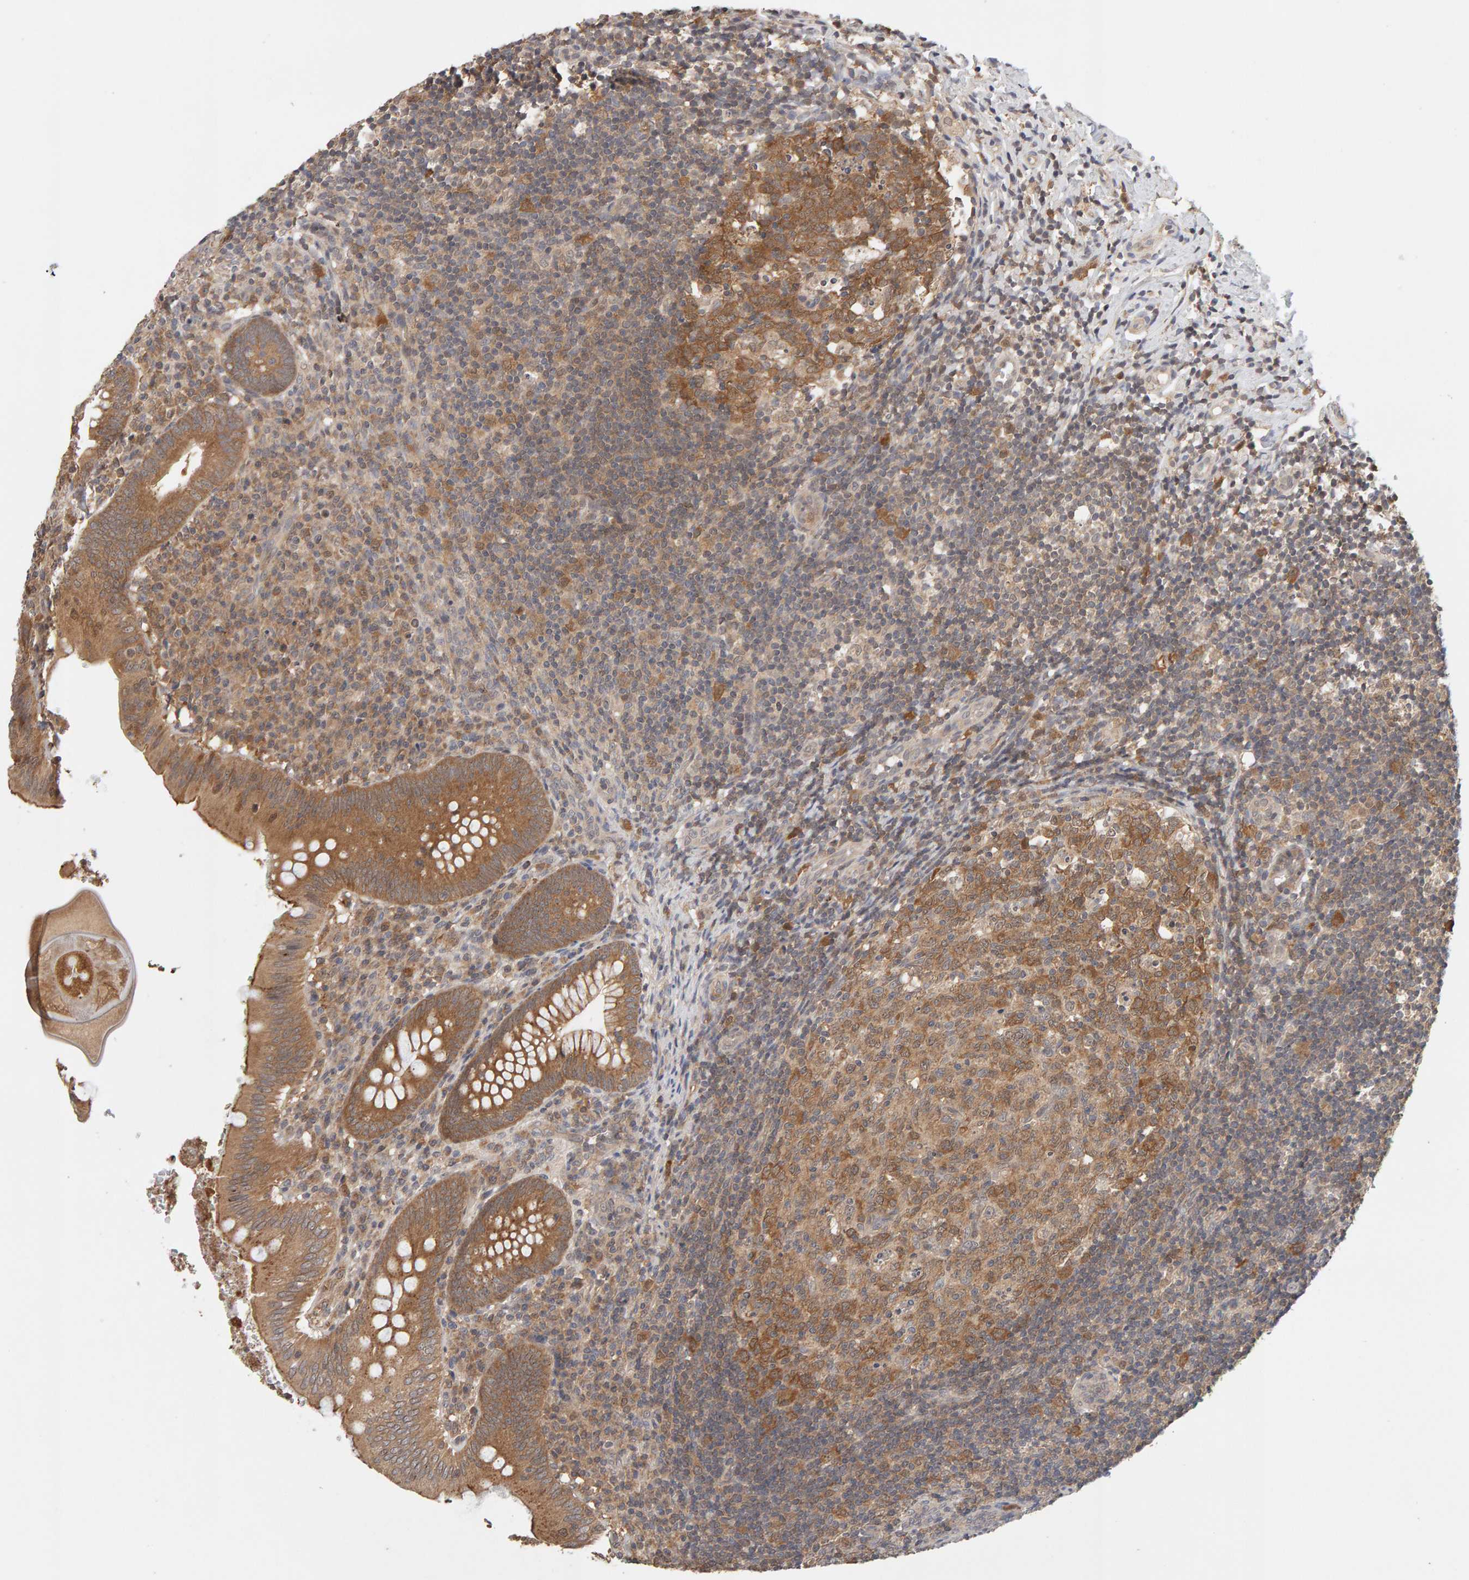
{"staining": {"intensity": "moderate", "quantity": ">75%", "location": "cytoplasmic/membranous"}, "tissue": "appendix", "cell_type": "Glandular cells", "image_type": "normal", "snomed": [{"axis": "morphology", "description": "Normal tissue, NOS"}, {"axis": "topography", "description": "Appendix"}], "caption": "Immunohistochemical staining of normal human appendix exhibits >75% levels of moderate cytoplasmic/membranous protein staining in approximately >75% of glandular cells. (DAB (3,3'-diaminobenzidine) IHC, brown staining for protein, blue staining for nuclei).", "gene": "DNAJC7", "patient": {"sex": "male", "age": 8}}